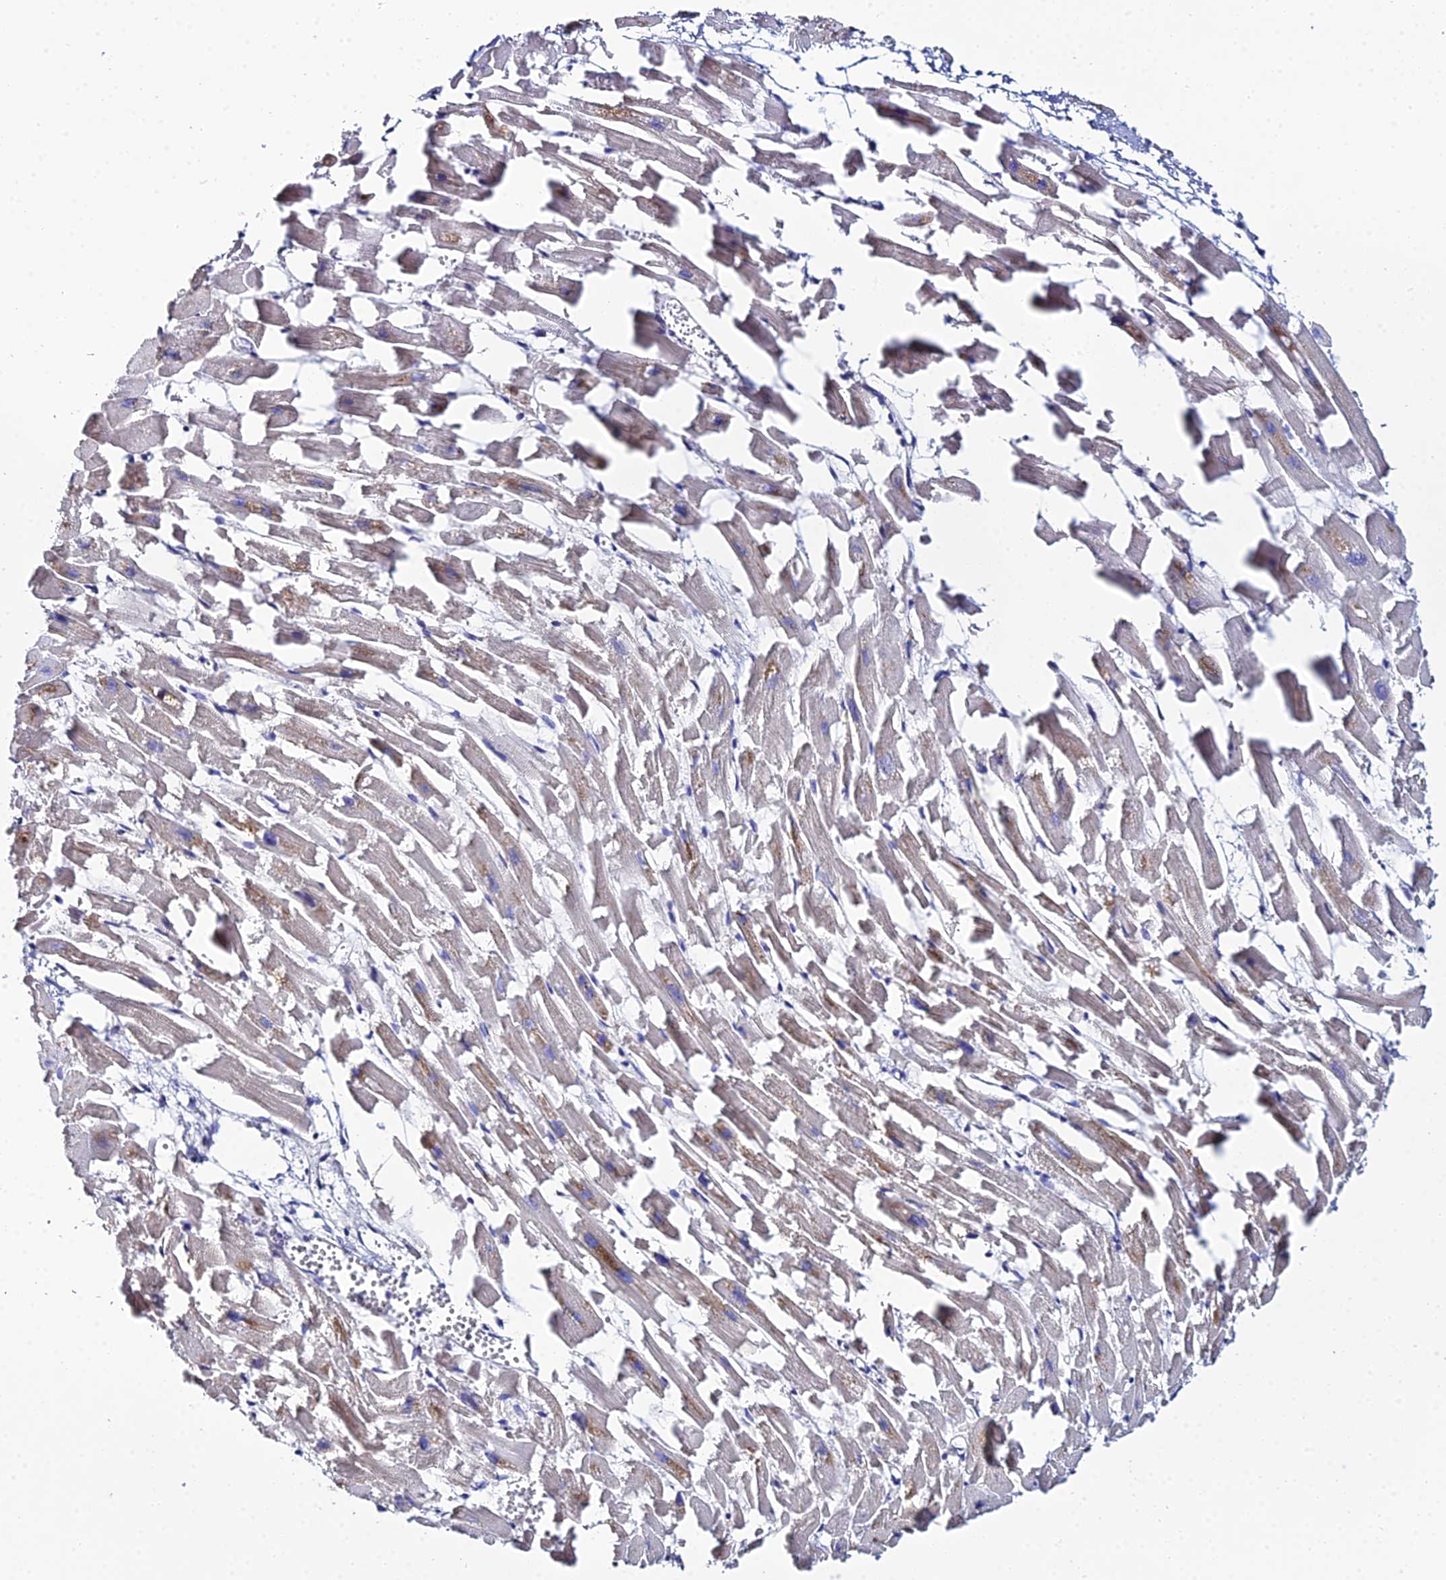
{"staining": {"intensity": "moderate", "quantity": "25%-75%", "location": "cytoplasmic/membranous"}, "tissue": "heart muscle", "cell_type": "Cardiomyocytes", "image_type": "normal", "snomed": [{"axis": "morphology", "description": "Normal tissue, NOS"}, {"axis": "topography", "description": "Heart"}], "caption": "Heart muscle stained with DAB IHC shows medium levels of moderate cytoplasmic/membranous expression in about 25%-75% of cardiomyocytes.", "gene": "ZXDA", "patient": {"sex": "female", "age": 64}}